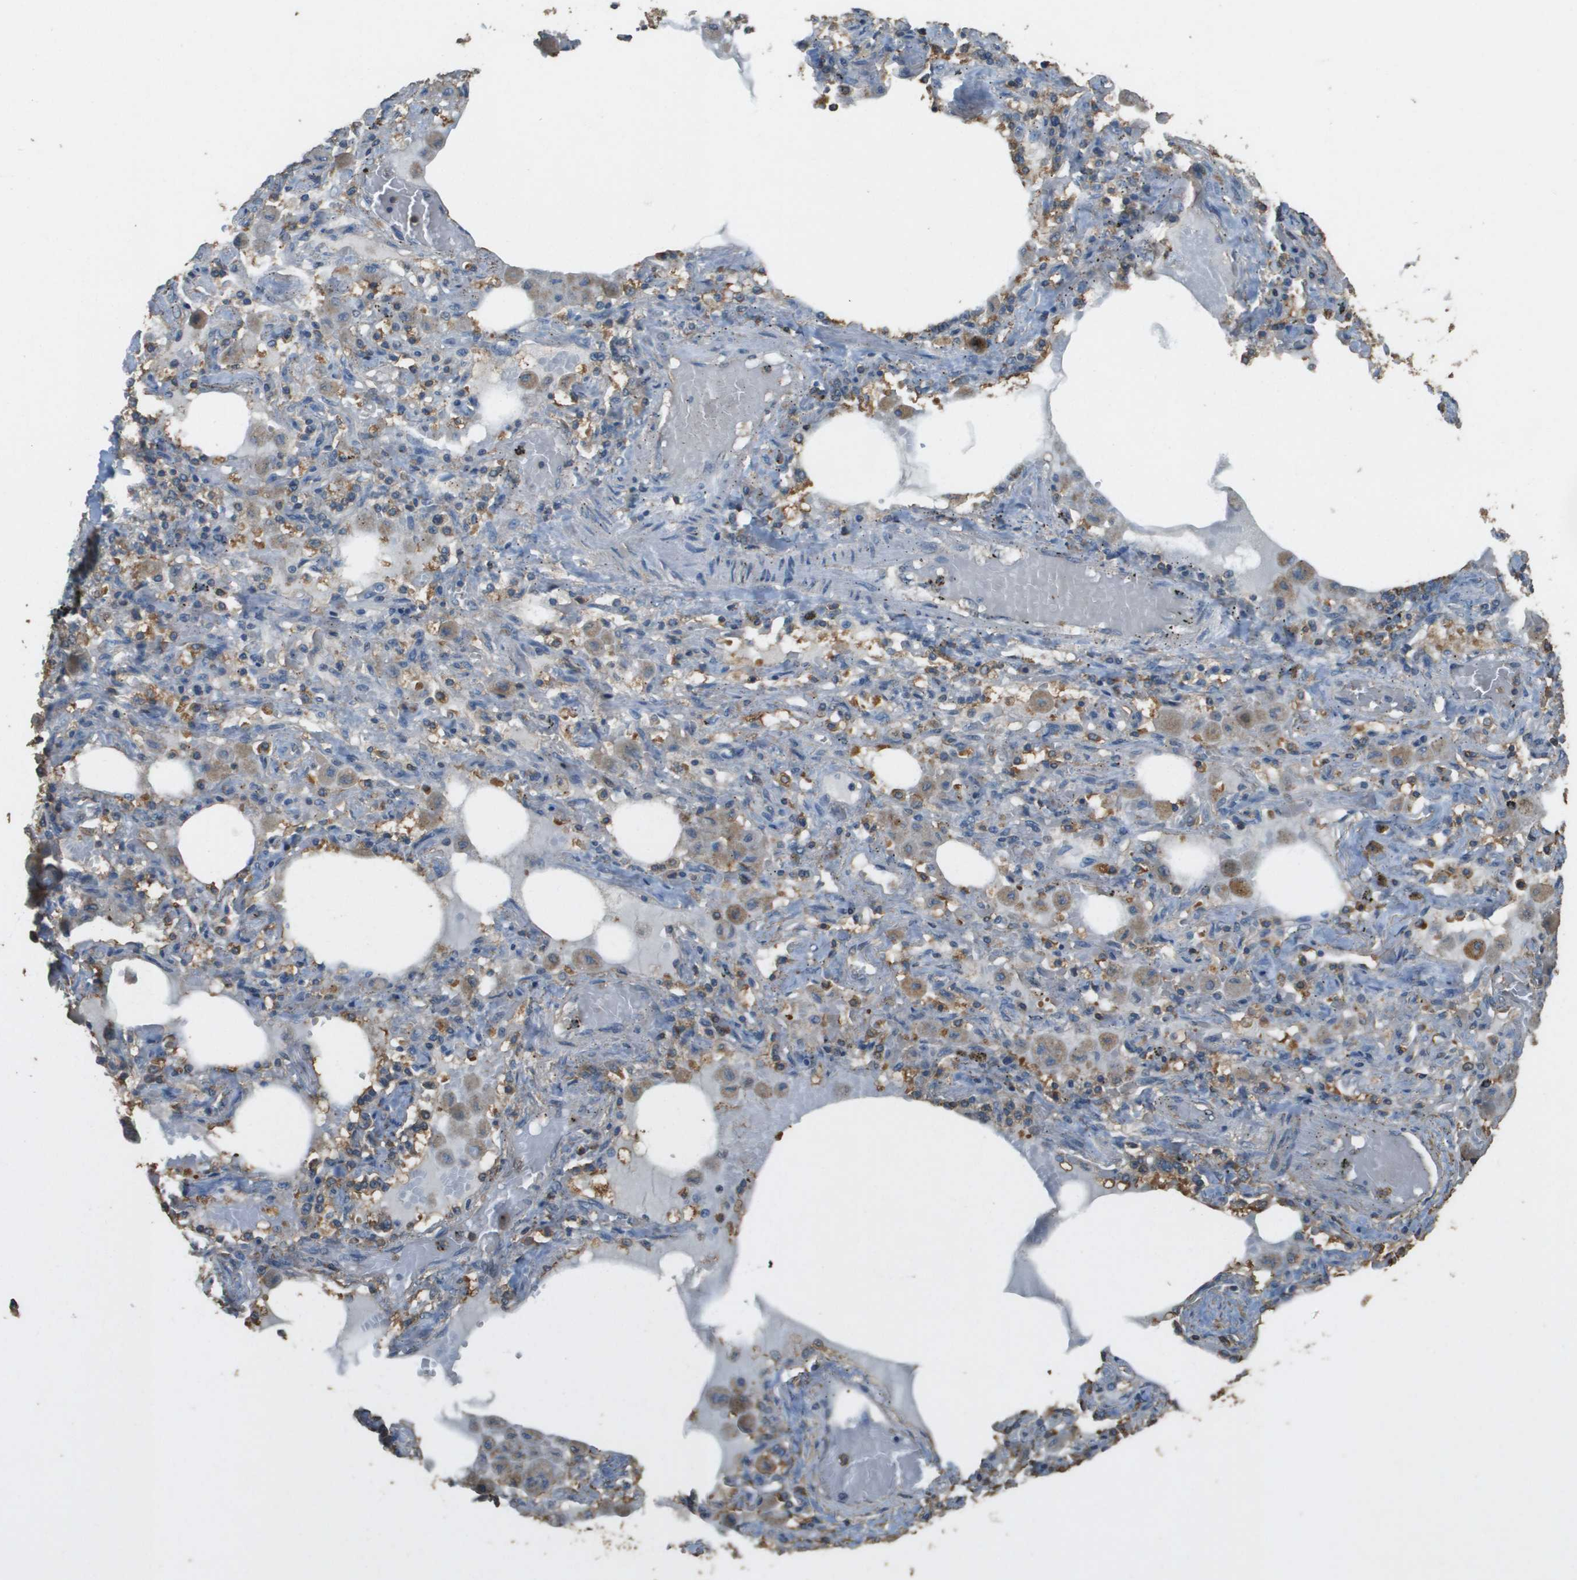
{"staining": {"intensity": "negative", "quantity": "none", "location": "none"}, "tissue": "lung cancer", "cell_type": "Tumor cells", "image_type": "cancer", "snomed": [{"axis": "morphology", "description": "Squamous cell carcinoma, NOS"}, {"axis": "topography", "description": "Lung"}], "caption": "Tumor cells are negative for brown protein staining in lung squamous cell carcinoma.", "gene": "MS4A7", "patient": {"sex": "female", "age": 47}}